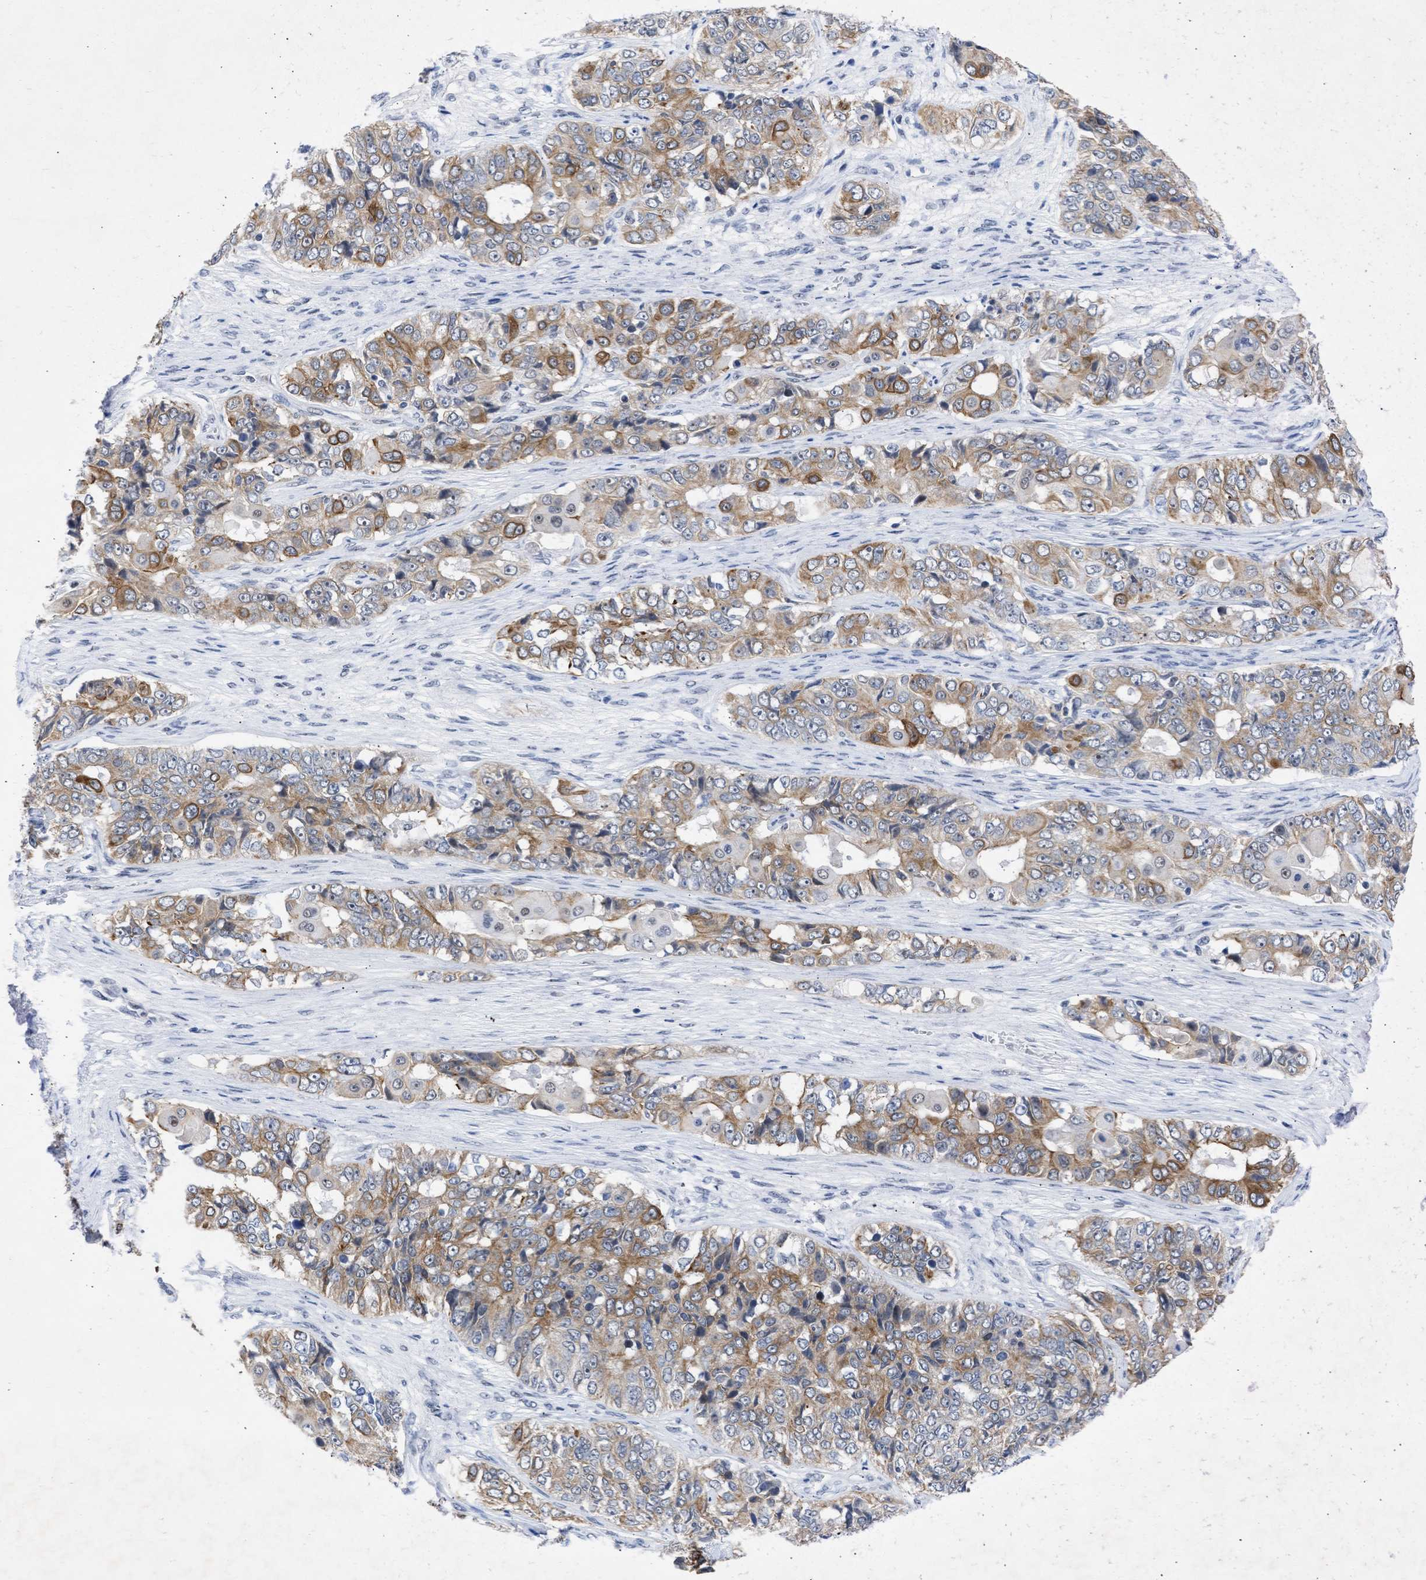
{"staining": {"intensity": "moderate", "quantity": ">75%", "location": "cytoplasmic/membranous"}, "tissue": "ovarian cancer", "cell_type": "Tumor cells", "image_type": "cancer", "snomed": [{"axis": "morphology", "description": "Carcinoma, endometroid"}, {"axis": "topography", "description": "Ovary"}], "caption": "An IHC photomicrograph of neoplastic tissue is shown. Protein staining in brown shows moderate cytoplasmic/membranous positivity in ovarian endometroid carcinoma within tumor cells.", "gene": "DDX41", "patient": {"sex": "female", "age": 51}}